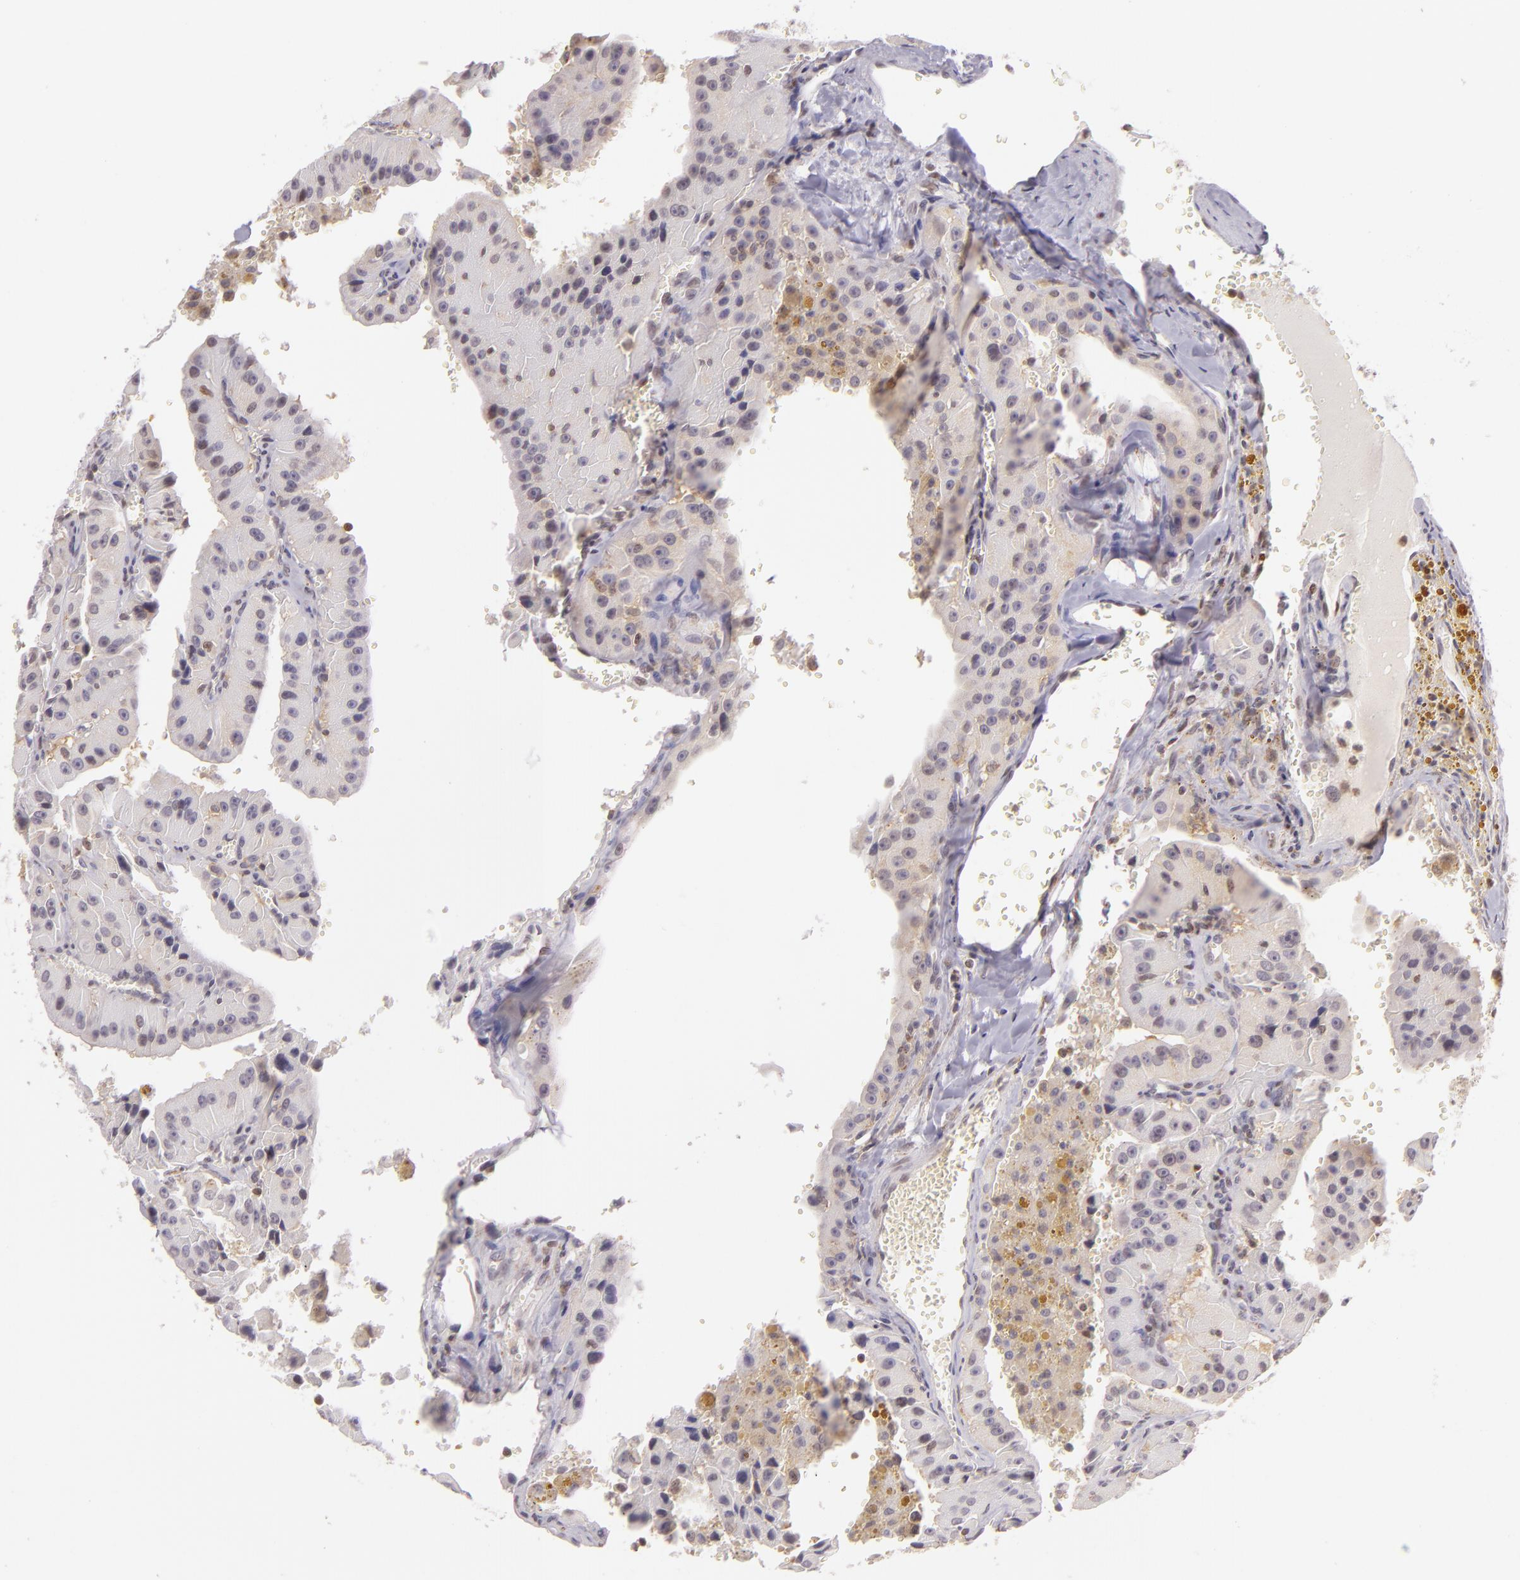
{"staining": {"intensity": "weak", "quantity": "<25%", "location": "cytoplasmic/membranous"}, "tissue": "thyroid cancer", "cell_type": "Tumor cells", "image_type": "cancer", "snomed": [{"axis": "morphology", "description": "Carcinoma, NOS"}, {"axis": "topography", "description": "Thyroid gland"}], "caption": "Tumor cells show no significant expression in thyroid cancer (carcinoma).", "gene": "IMPDH1", "patient": {"sex": "male", "age": 76}}